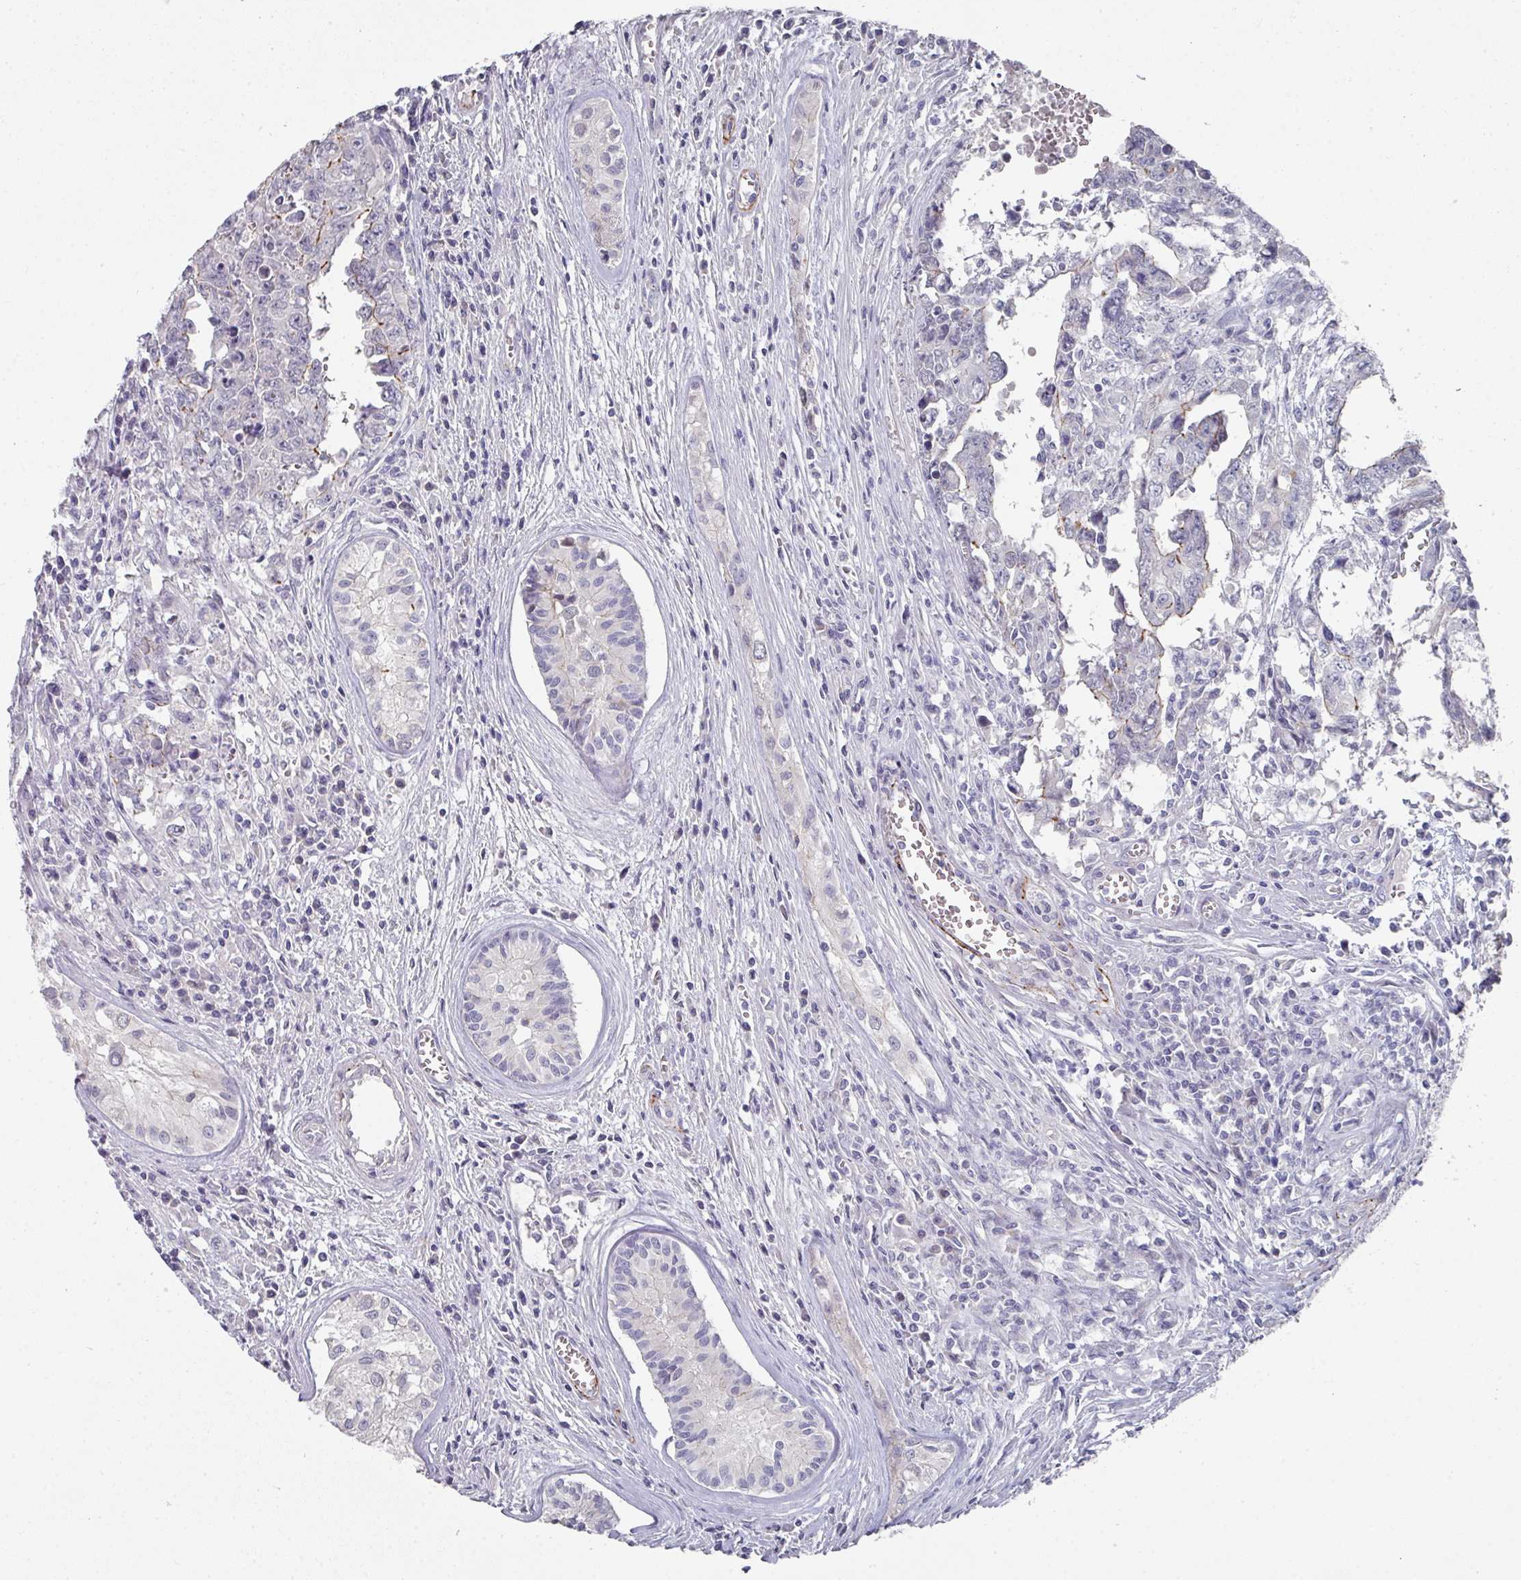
{"staining": {"intensity": "negative", "quantity": "none", "location": "none"}, "tissue": "testis cancer", "cell_type": "Tumor cells", "image_type": "cancer", "snomed": [{"axis": "morphology", "description": "Carcinoma, Embryonal, NOS"}, {"axis": "topography", "description": "Testis"}], "caption": "DAB (3,3'-diaminobenzidine) immunohistochemical staining of testis cancer exhibits no significant staining in tumor cells. The staining is performed using DAB (3,3'-diaminobenzidine) brown chromogen with nuclei counter-stained in using hematoxylin.", "gene": "NT5C1A", "patient": {"sex": "male", "age": 24}}